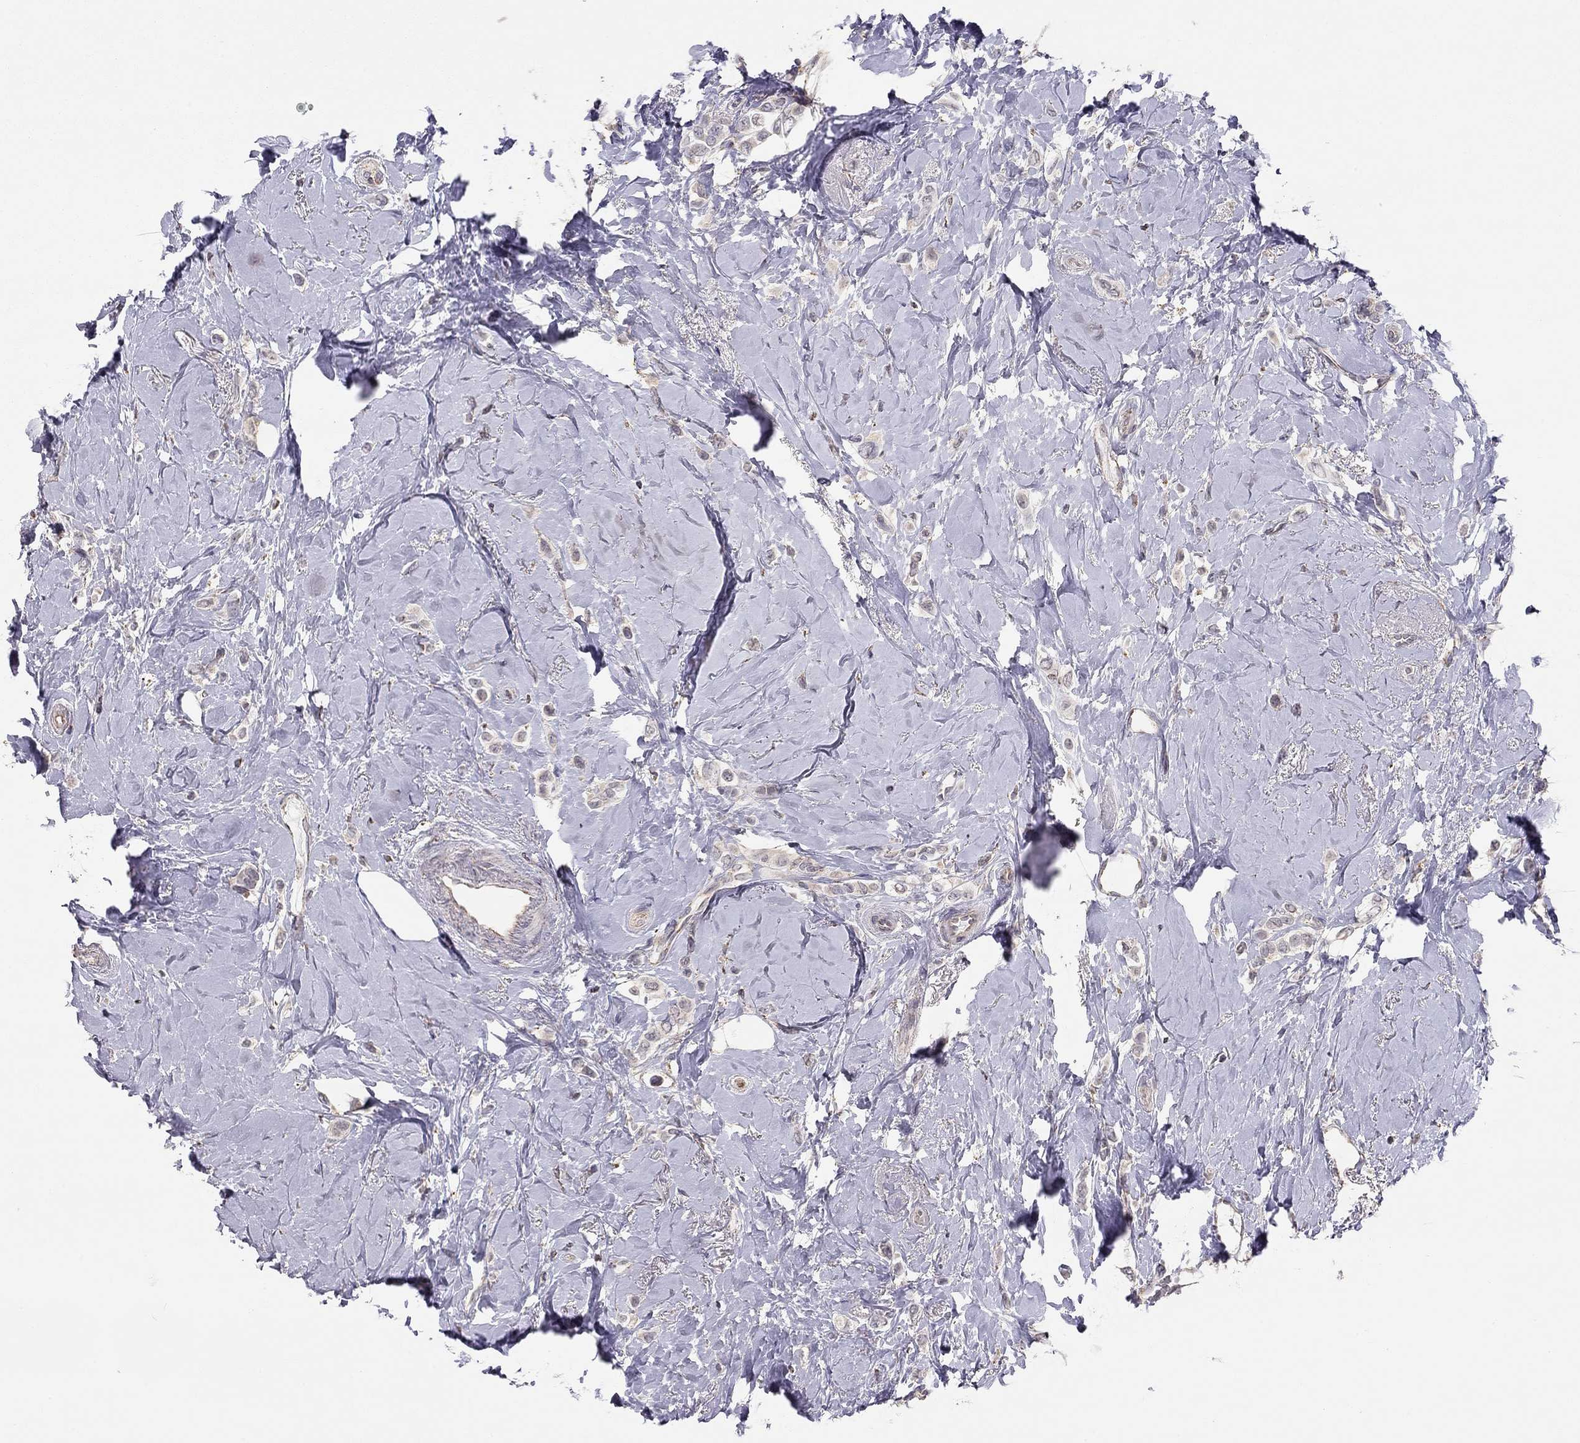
{"staining": {"intensity": "weak", "quantity": "25%-75%", "location": "cytoplasmic/membranous"}, "tissue": "breast cancer", "cell_type": "Tumor cells", "image_type": "cancer", "snomed": [{"axis": "morphology", "description": "Lobular carcinoma"}, {"axis": "topography", "description": "Breast"}], "caption": "Tumor cells demonstrate low levels of weak cytoplasmic/membranous expression in approximately 25%-75% of cells in human breast lobular carcinoma. Using DAB (brown) and hematoxylin (blue) stains, captured at high magnification using brightfield microscopy.", "gene": "LRIT3", "patient": {"sex": "female", "age": 66}}